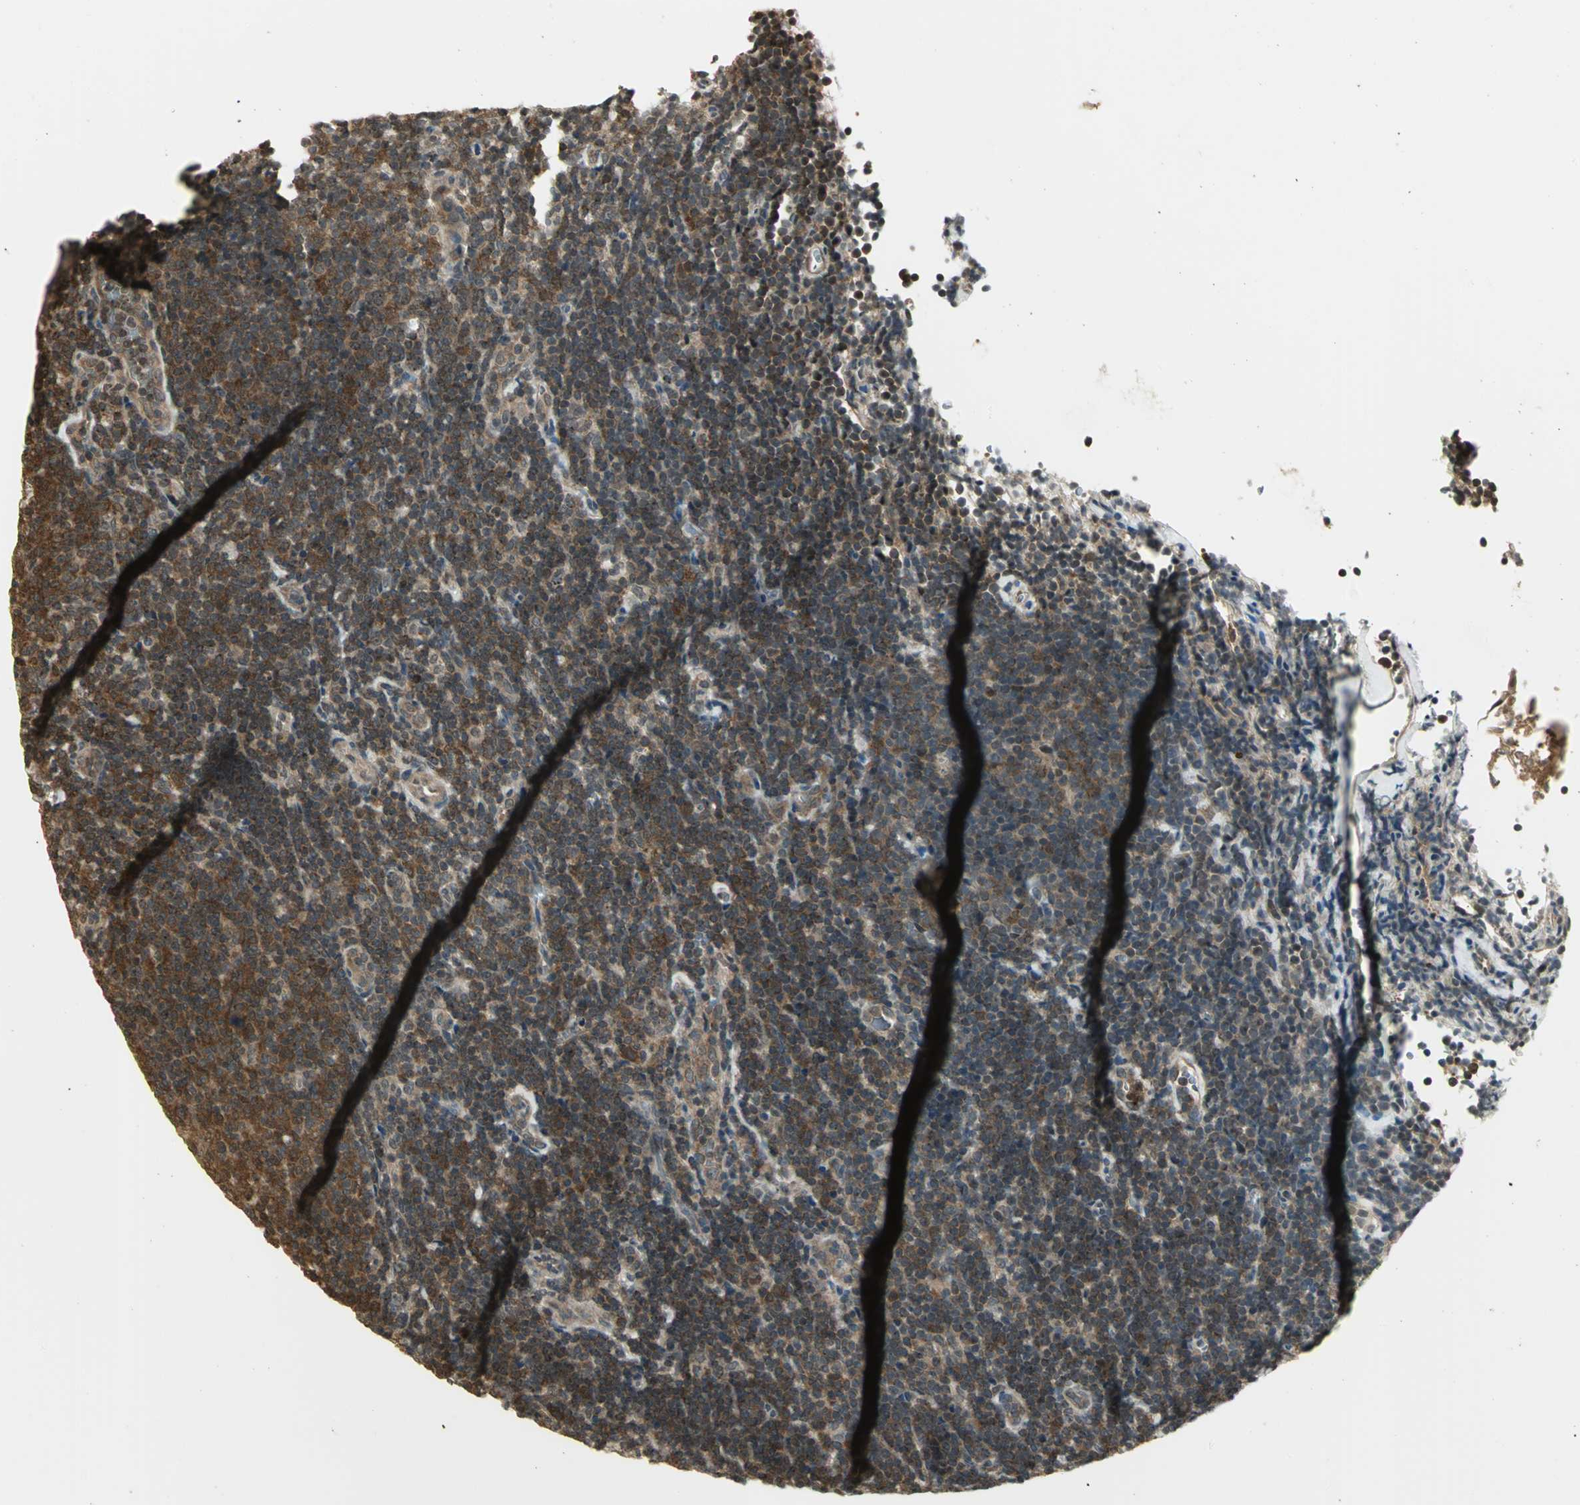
{"staining": {"intensity": "moderate", "quantity": ">75%", "location": "cytoplasmic/membranous"}, "tissue": "lymphoma", "cell_type": "Tumor cells", "image_type": "cancer", "snomed": [{"axis": "morphology", "description": "Malignant lymphoma, non-Hodgkin's type, Low grade"}, {"axis": "topography", "description": "Lymph node"}], "caption": "The immunohistochemical stain highlights moderate cytoplasmic/membranous positivity in tumor cells of lymphoma tissue.", "gene": "CDC34", "patient": {"sex": "male", "age": 70}}